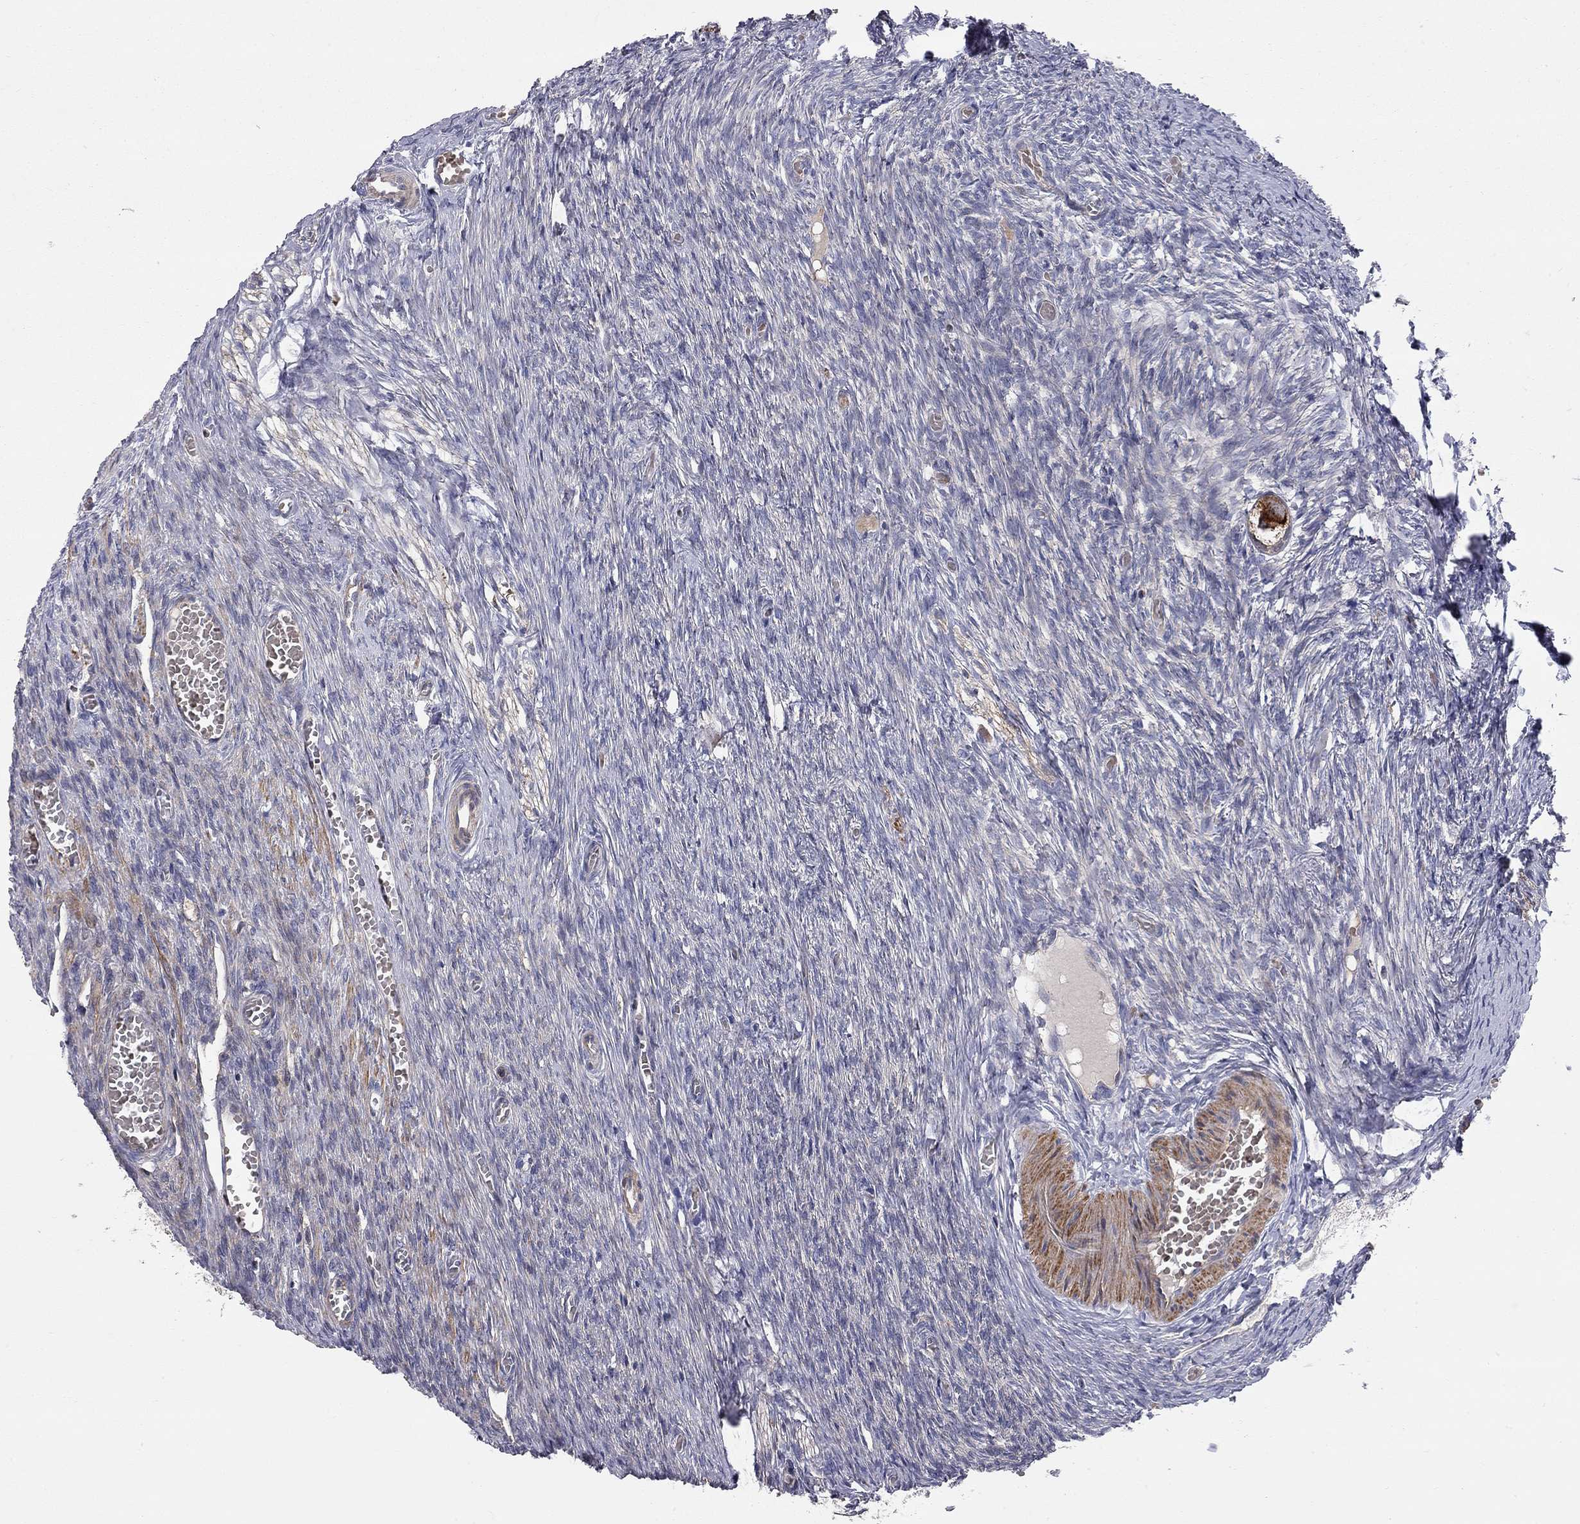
{"staining": {"intensity": "negative", "quantity": "none", "location": "none"}, "tissue": "ovary", "cell_type": "Ovarian stroma cells", "image_type": "normal", "snomed": [{"axis": "morphology", "description": "Normal tissue, NOS"}, {"axis": "topography", "description": "Ovary"}], "caption": "This is an IHC photomicrograph of benign ovary. There is no positivity in ovarian stroma cells.", "gene": "KANSL1L", "patient": {"sex": "female", "age": 27}}